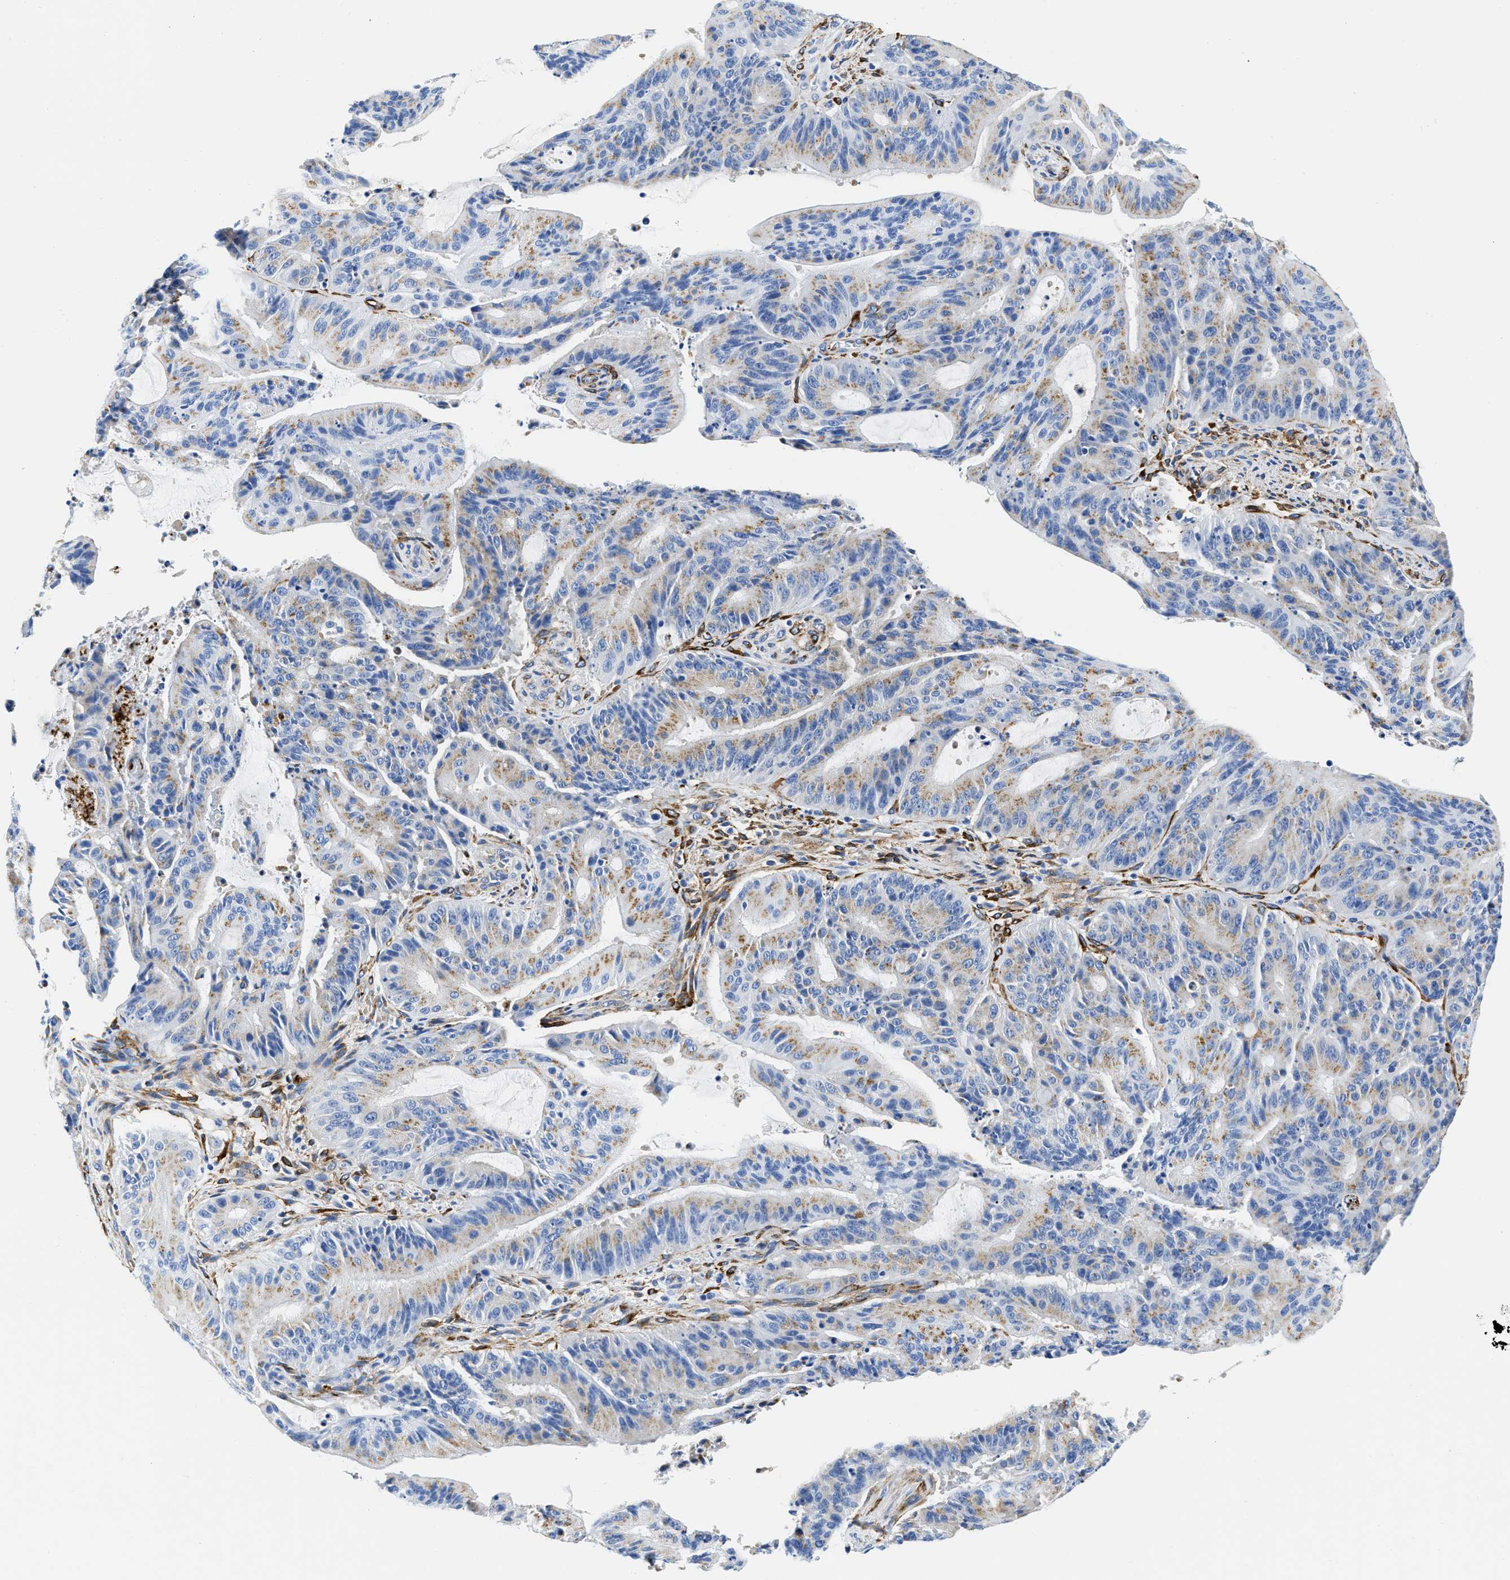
{"staining": {"intensity": "moderate", "quantity": "25%-75%", "location": "cytoplasmic/membranous"}, "tissue": "liver cancer", "cell_type": "Tumor cells", "image_type": "cancer", "snomed": [{"axis": "morphology", "description": "Normal tissue, NOS"}, {"axis": "morphology", "description": "Cholangiocarcinoma"}, {"axis": "topography", "description": "Liver"}, {"axis": "topography", "description": "Peripheral nerve tissue"}], "caption": "Approximately 25%-75% of tumor cells in human liver cancer (cholangiocarcinoma) show moderate cytoplasmic/membranous protein staining as visualized by brown immunohistochemical staining.", "gene": "TVP23B", "patient": {"sex": "female", "age": 73}}